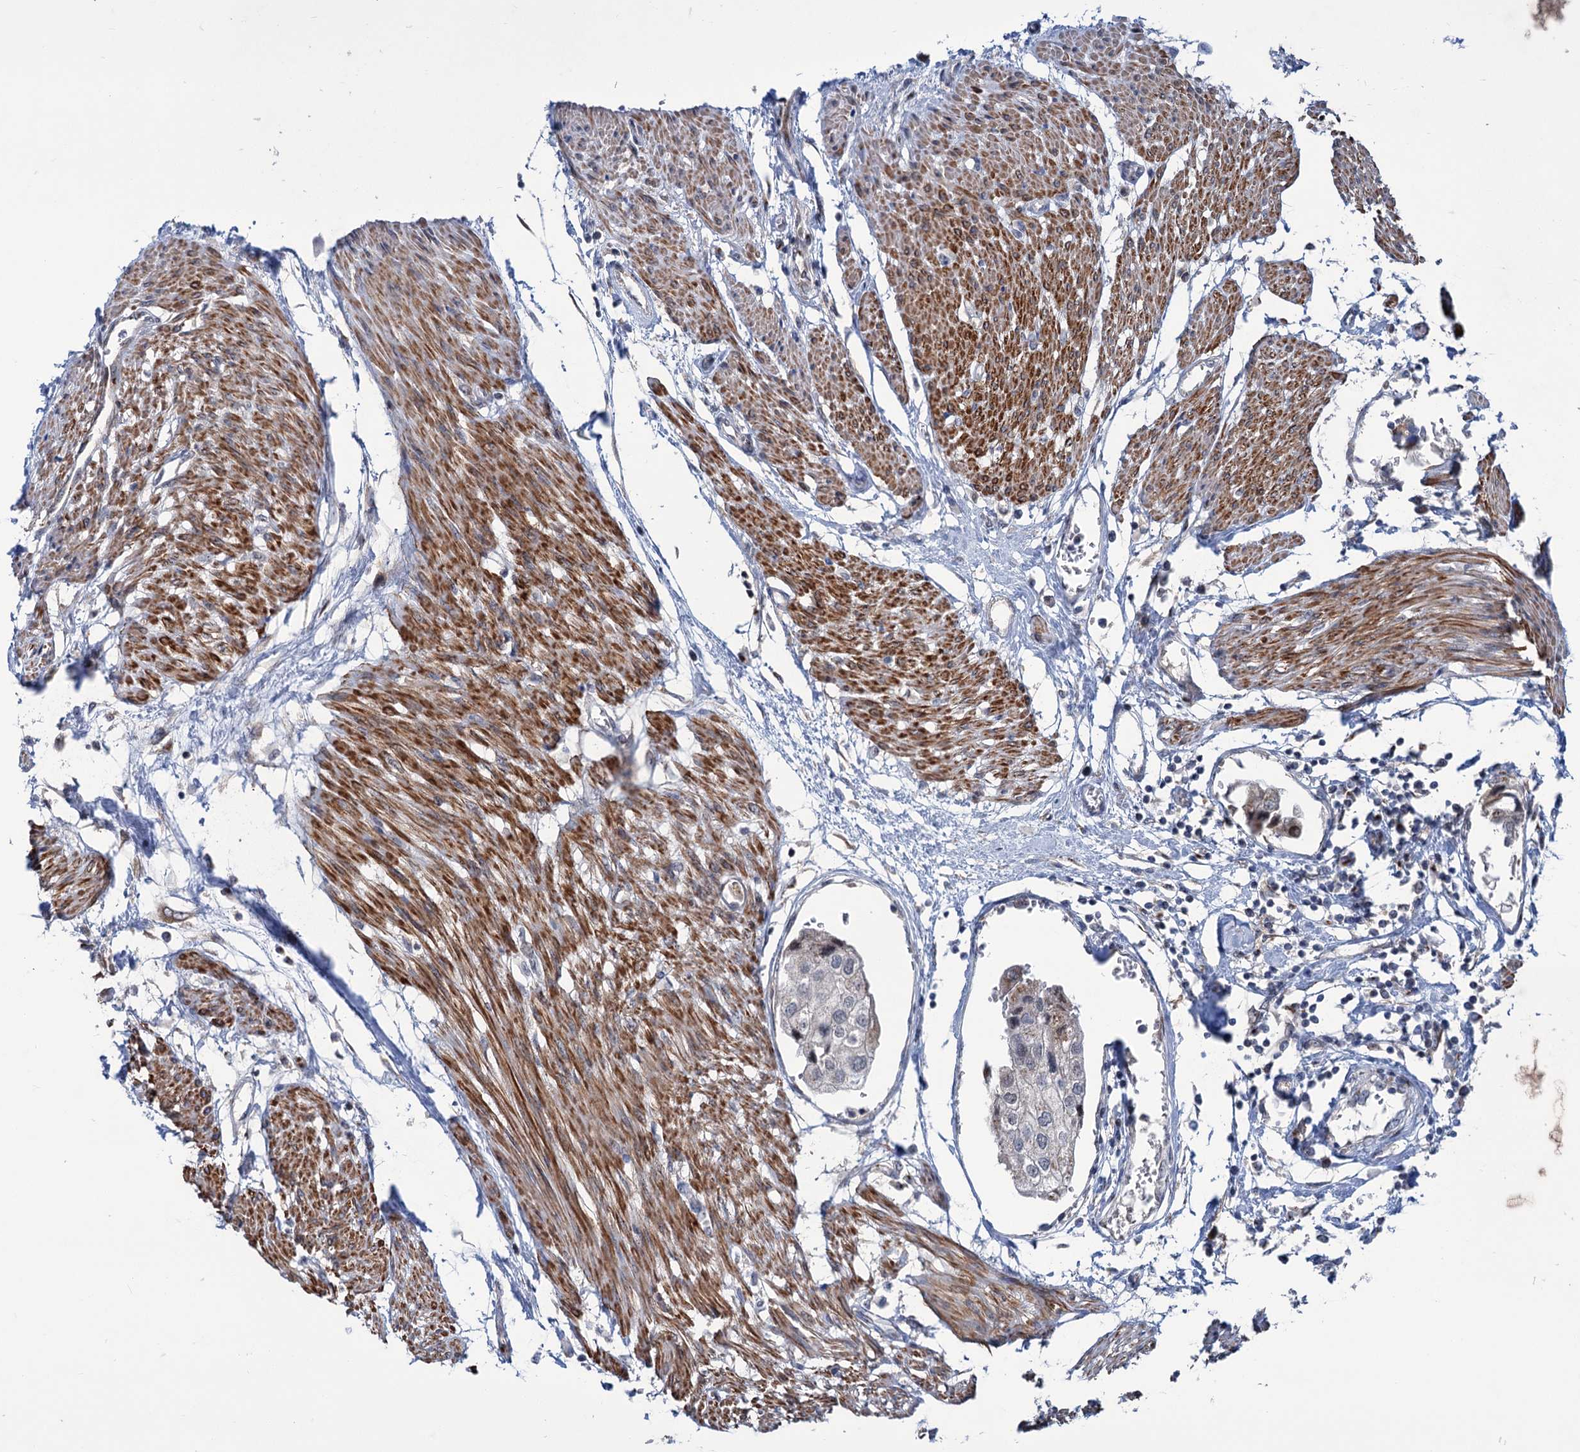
{"staining": {"intensity": "moderate", "quantity": "<25%", "location": "cytoplasmic/membranous"}, "tissue": "urothelial cancer", "cell_type": "Tumor cells", "image_type": "cancer", "snomed": [{"axis": "morphology", "description": "Urothelial carcinoma, High grade"}, {"axis": "topography", "description": "Urinary bladder"}], "caption": "Immunohistochemical staining of human urothelial cancer displays low levels of moderate cytoplasmic/membranous expression in about <25% of tumor cells.", "gene": "ELP4", "patient": {"sex": "male", "age": 64}}